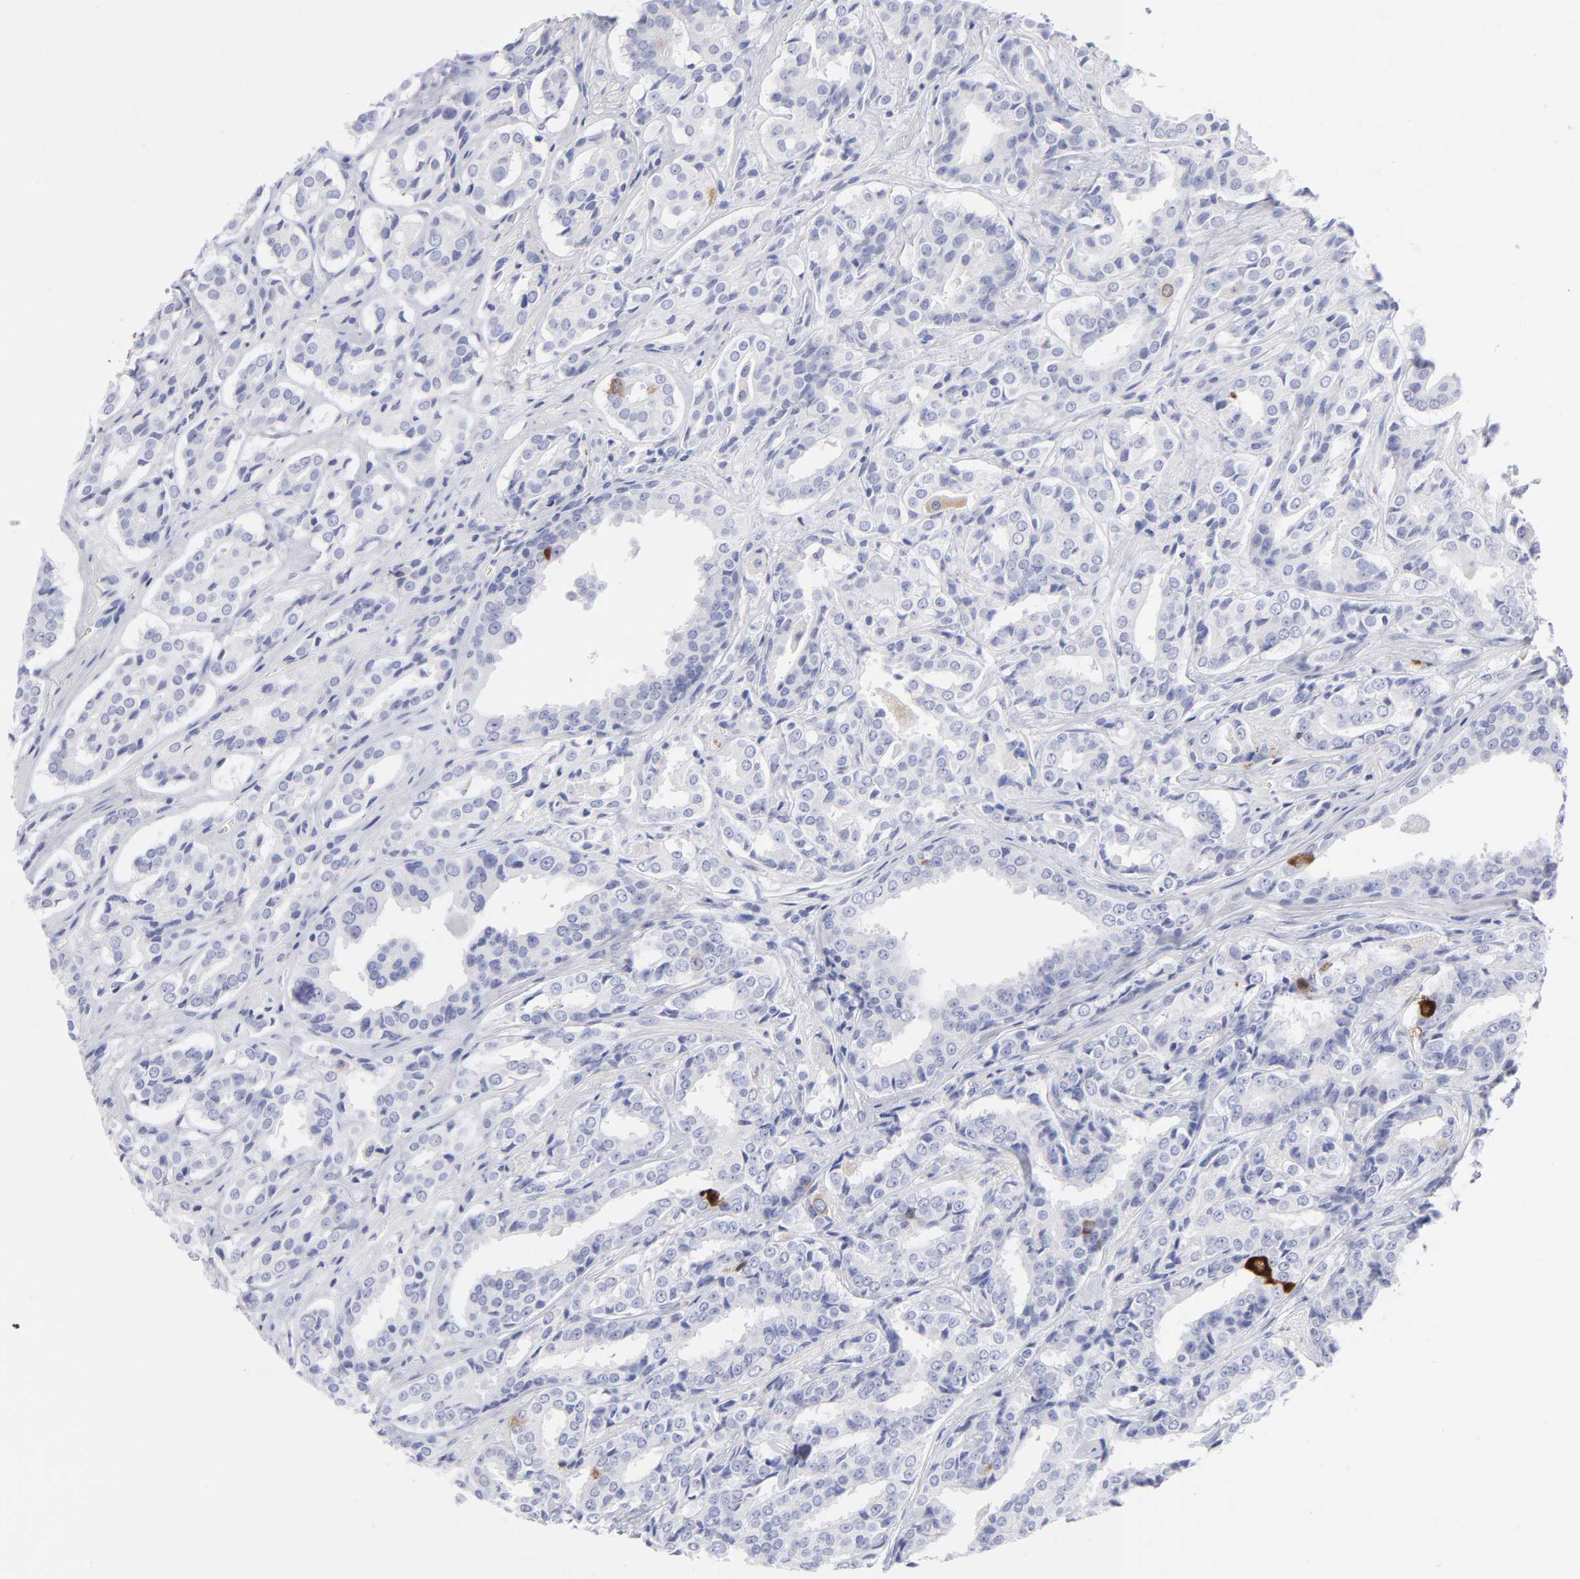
{"staining": {"intensity": "strong", "quantity": "<25%", "location": "cytoplasmic/membranous"}, "tissue": "prostate cancer", "cell_type": "Tumor cells", "image_type": "cancer", "snomed": [{"axis": "morphology", "description": "Adenocarcinoma, Medium grade"}, {"axis": "topography", "description": "Prostate"}], "caption": "IHC of human prostate cancer (medium-grade adenocarcinoma) demonstrates medium levels of strong cytoplasmic/membranous expression in approximately <25% of tumor cells.", "gene": "CCNB1", "patient": {"sex": "male", "age": 60}}